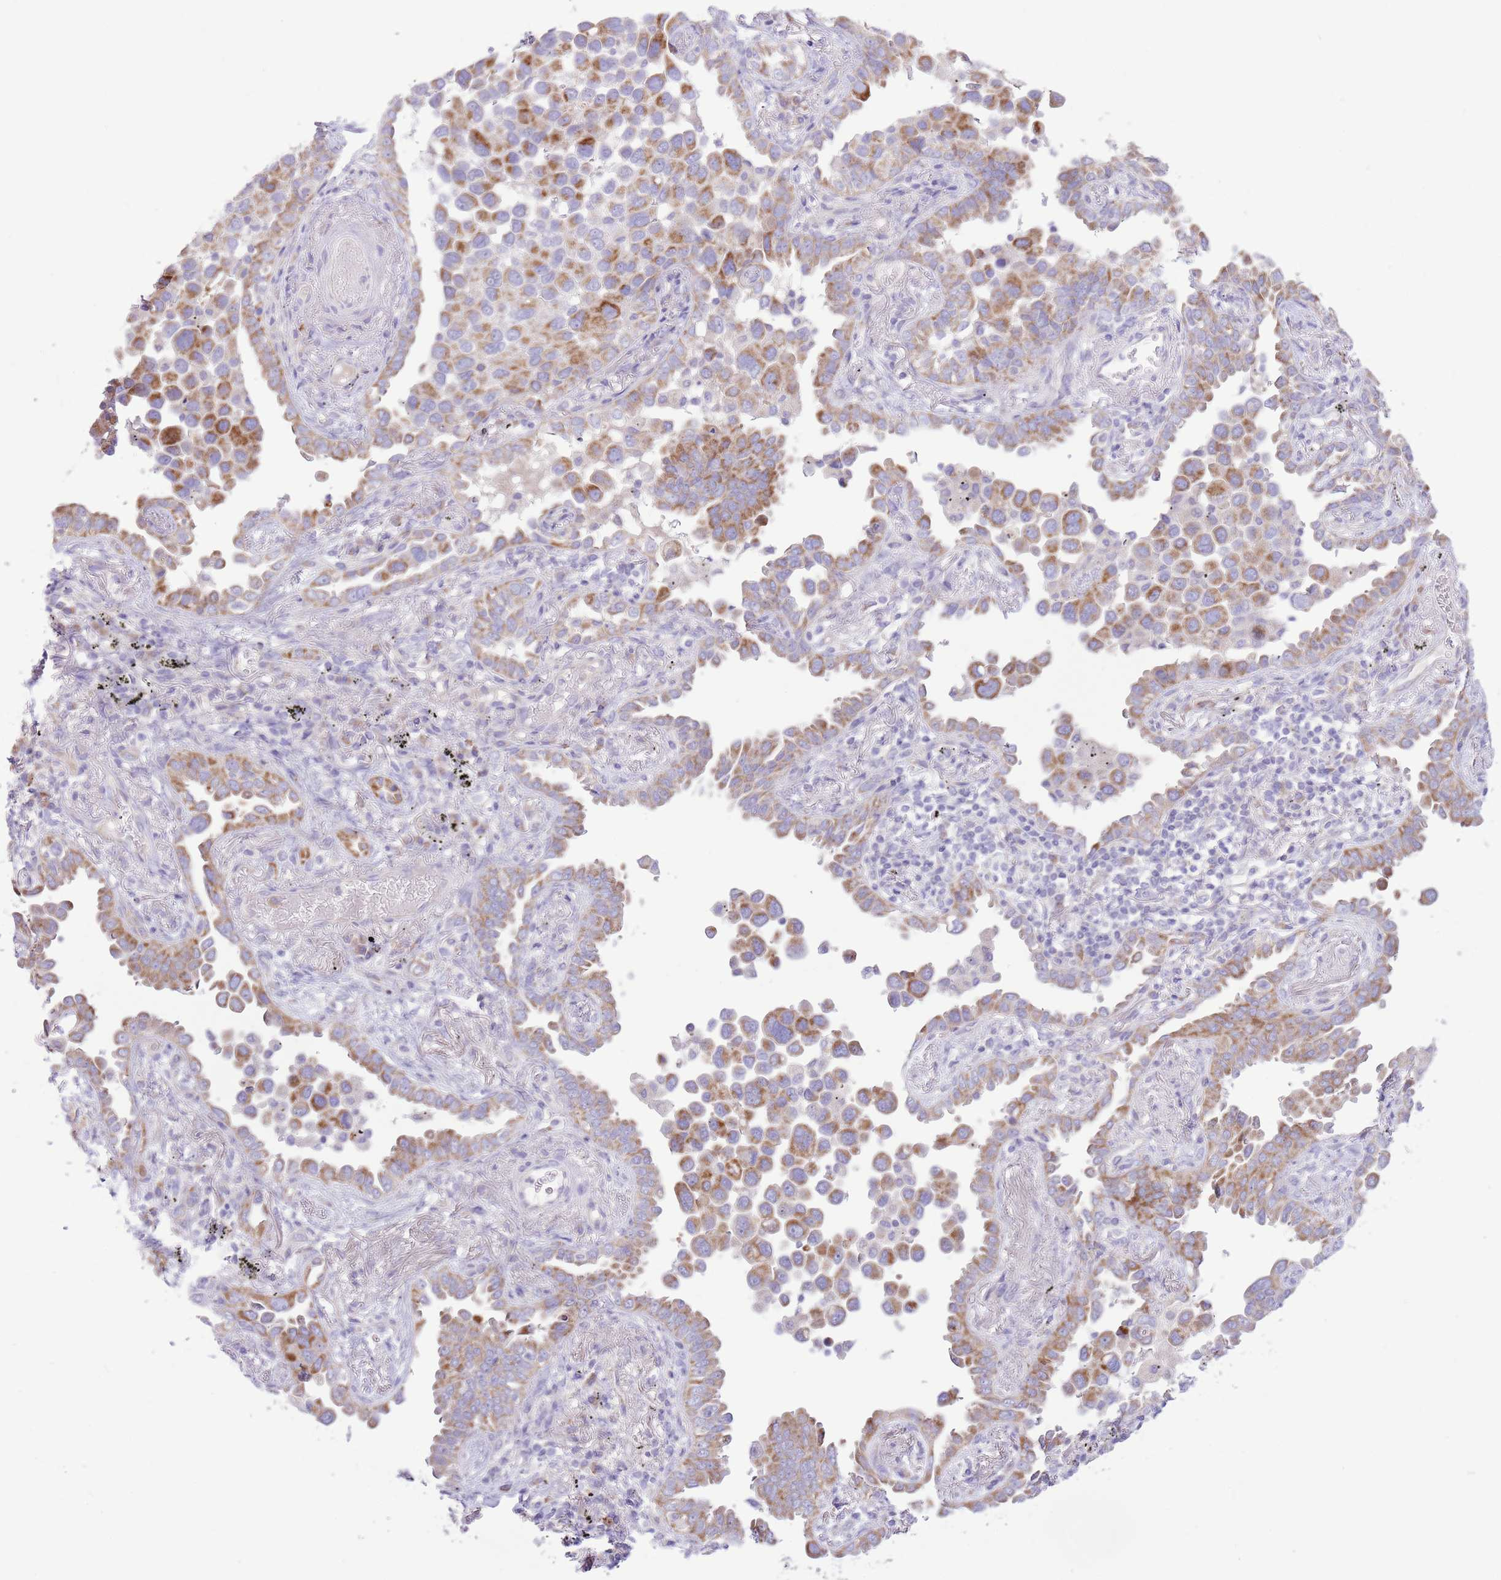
{"staining": {"intensity": "moderate", "quantity": ">75%", "location": "cytoplasmic/membranous"}, "tissue": "lung cancer", "cell_type": "Tumor cells", "image_type": "cancer", "snomed": [{"axis": "morphology", "description": "Adenocarcinoma, NOS"}, {"axis": "topography", "description": "Lung"}], "caption": "Lung cancer tissue displays moderate cytoplasmic/membranous positivity in approximately >75% of tumor cells", "gene": "OAZ2", "patient": {"sex": "male", "age": 67}}